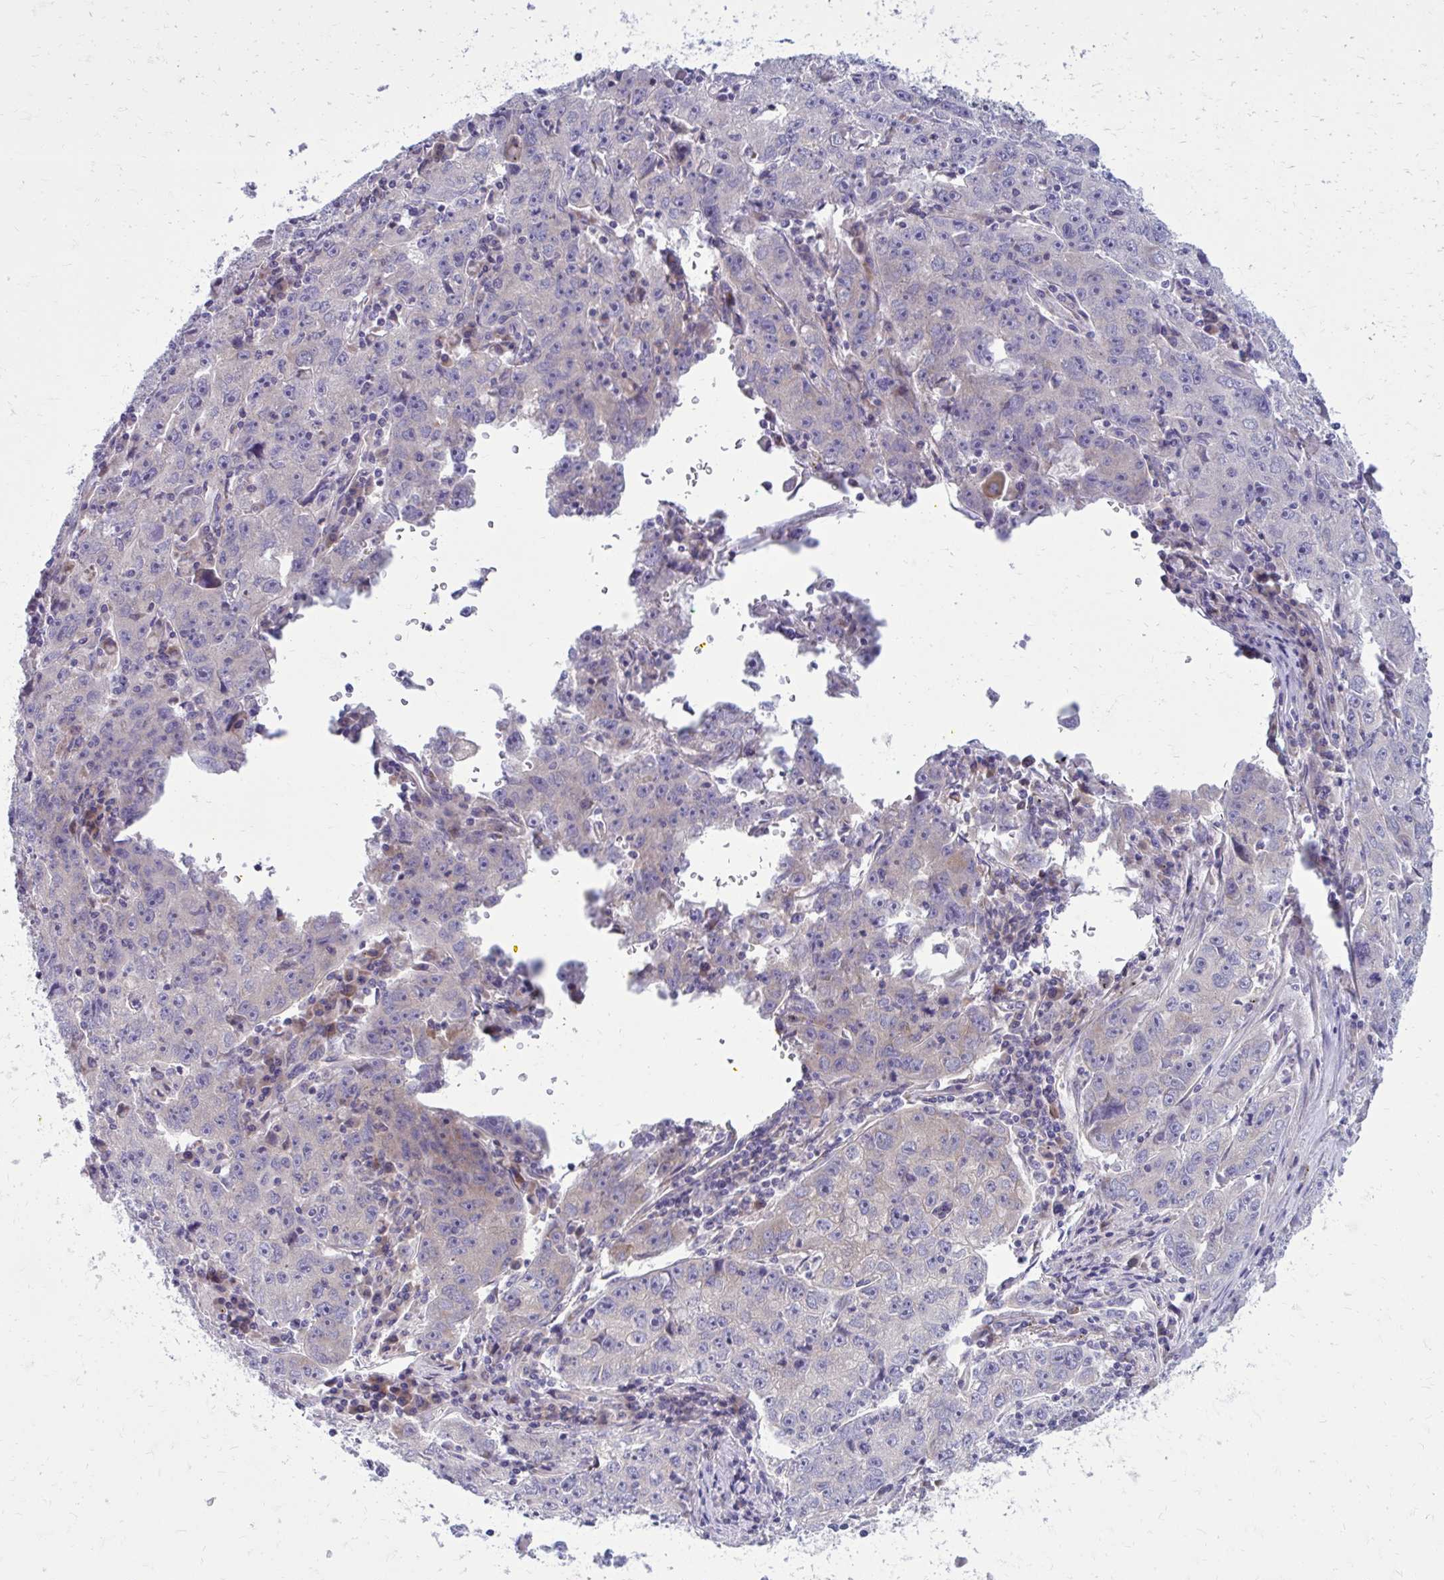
{"staining": {"intensity": "negative", "quantity": "none", "location": "none"}, "tissue": "lung cancer", "cell_type": "Tumor cells", "image_type": "cancer", "snomed": [{"axis": "morphology", "description": "Normal morphology"}, {"axis": "morphology", "description": "Adenocarcinoma, NOS"}, {"axis": "topography", "description": "Lymph node"}, {"axis": "topography", "description": "Lung"}], "caption": "Photomicrograph shows no protein expression in tumor cells of lung cancer (adenocarcinoma) tissue.", "gene": "GIGYF2", "patient": {"sex": "female", "age": 57}}